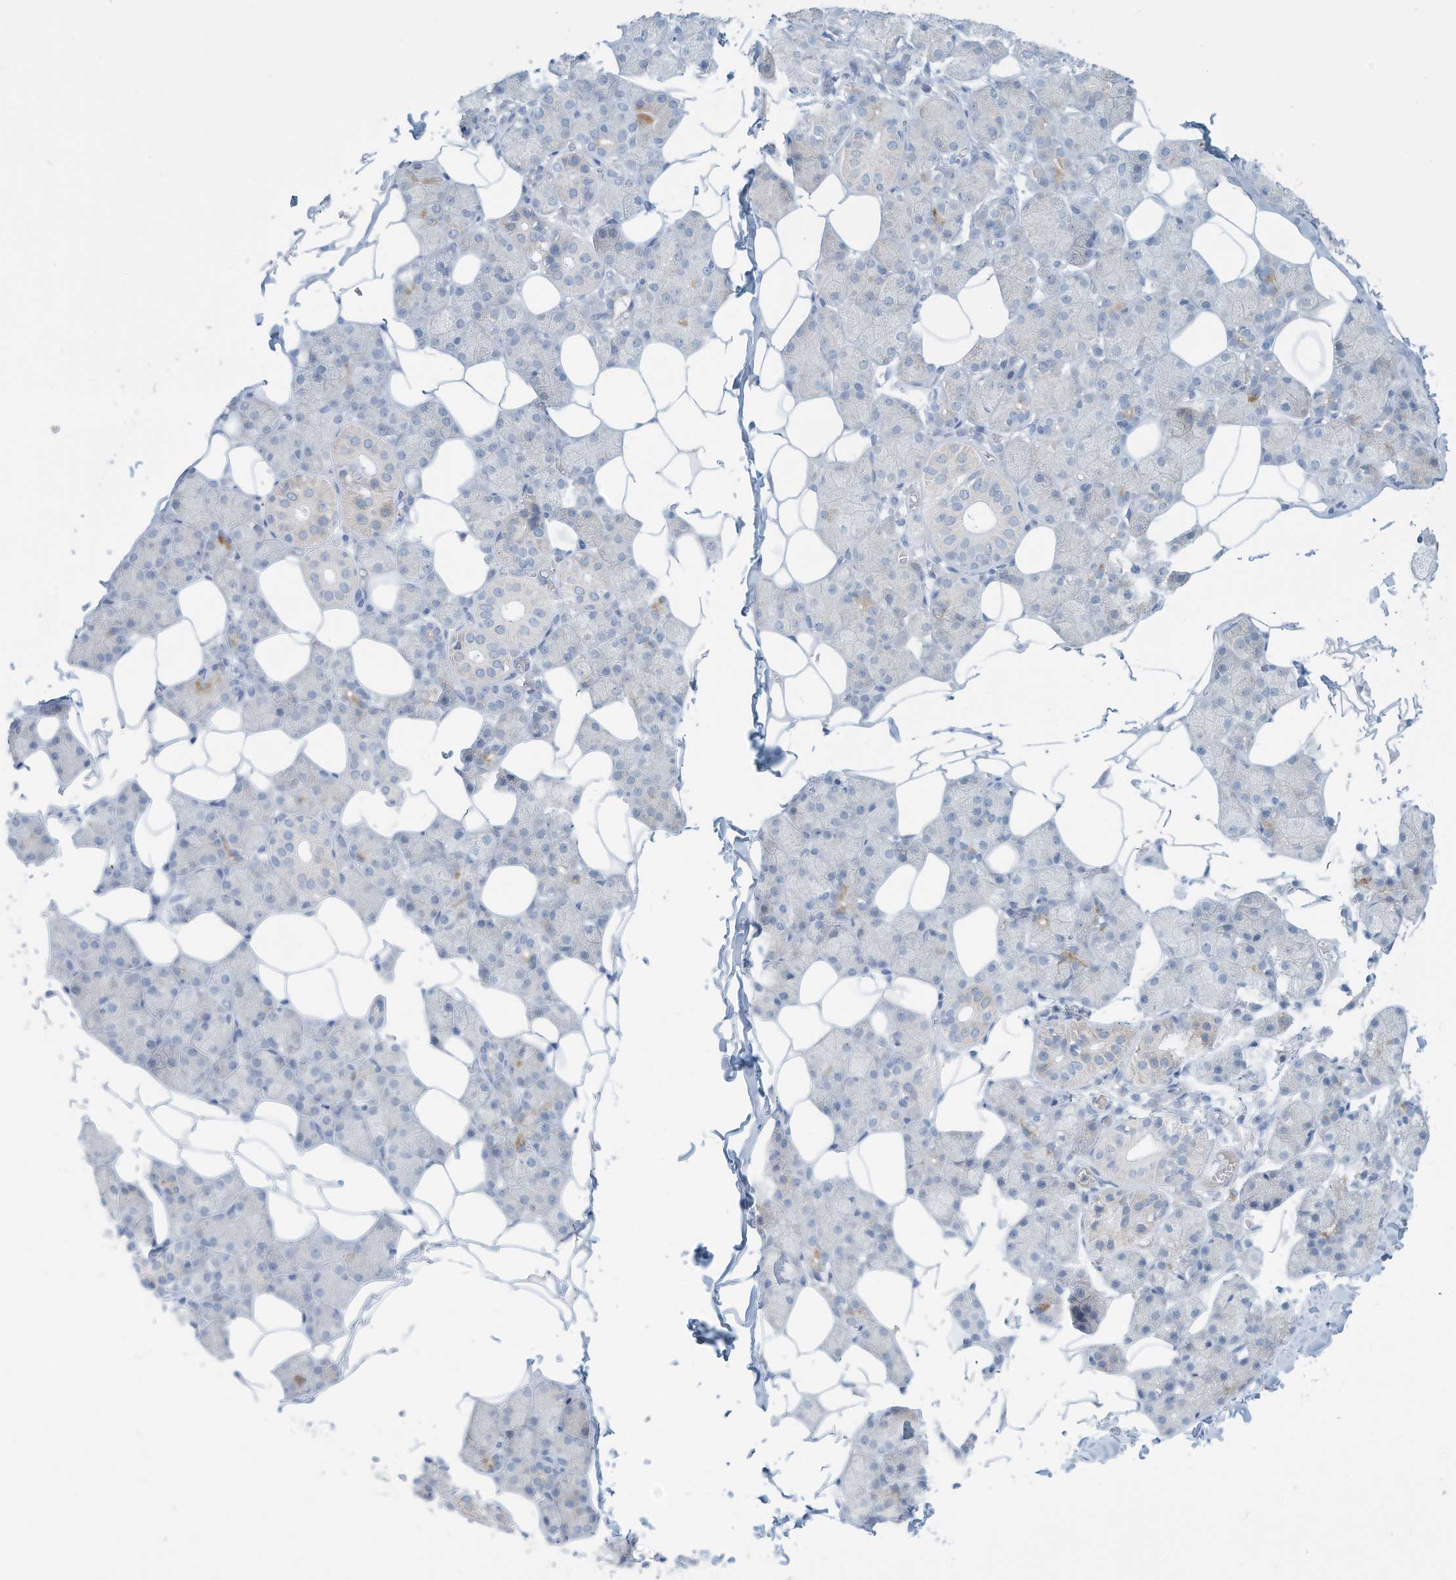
{"staining": {"intensity": "weak", "quantity": "<25%", "location": "cytoplasmic/membranous"}, "tissue": "salivary gland", "cell_type": "Glandular cells", "image_type": "normal", "snomed": [{"axis": "morphology", "description": "Normal tissue, NOS"}, {"axis": "topography", "description": "Salivary gland"}], "caption": "High power microscopy image of an IHC image of normal salivary gland, revealing no significant expression in glandular cells. The staining is performed using DAB brown chromogen with nuclei counter-stained in using hematoxylin.", "gene": "ERI2", "patient": {"sex": "female", "age": 33}}